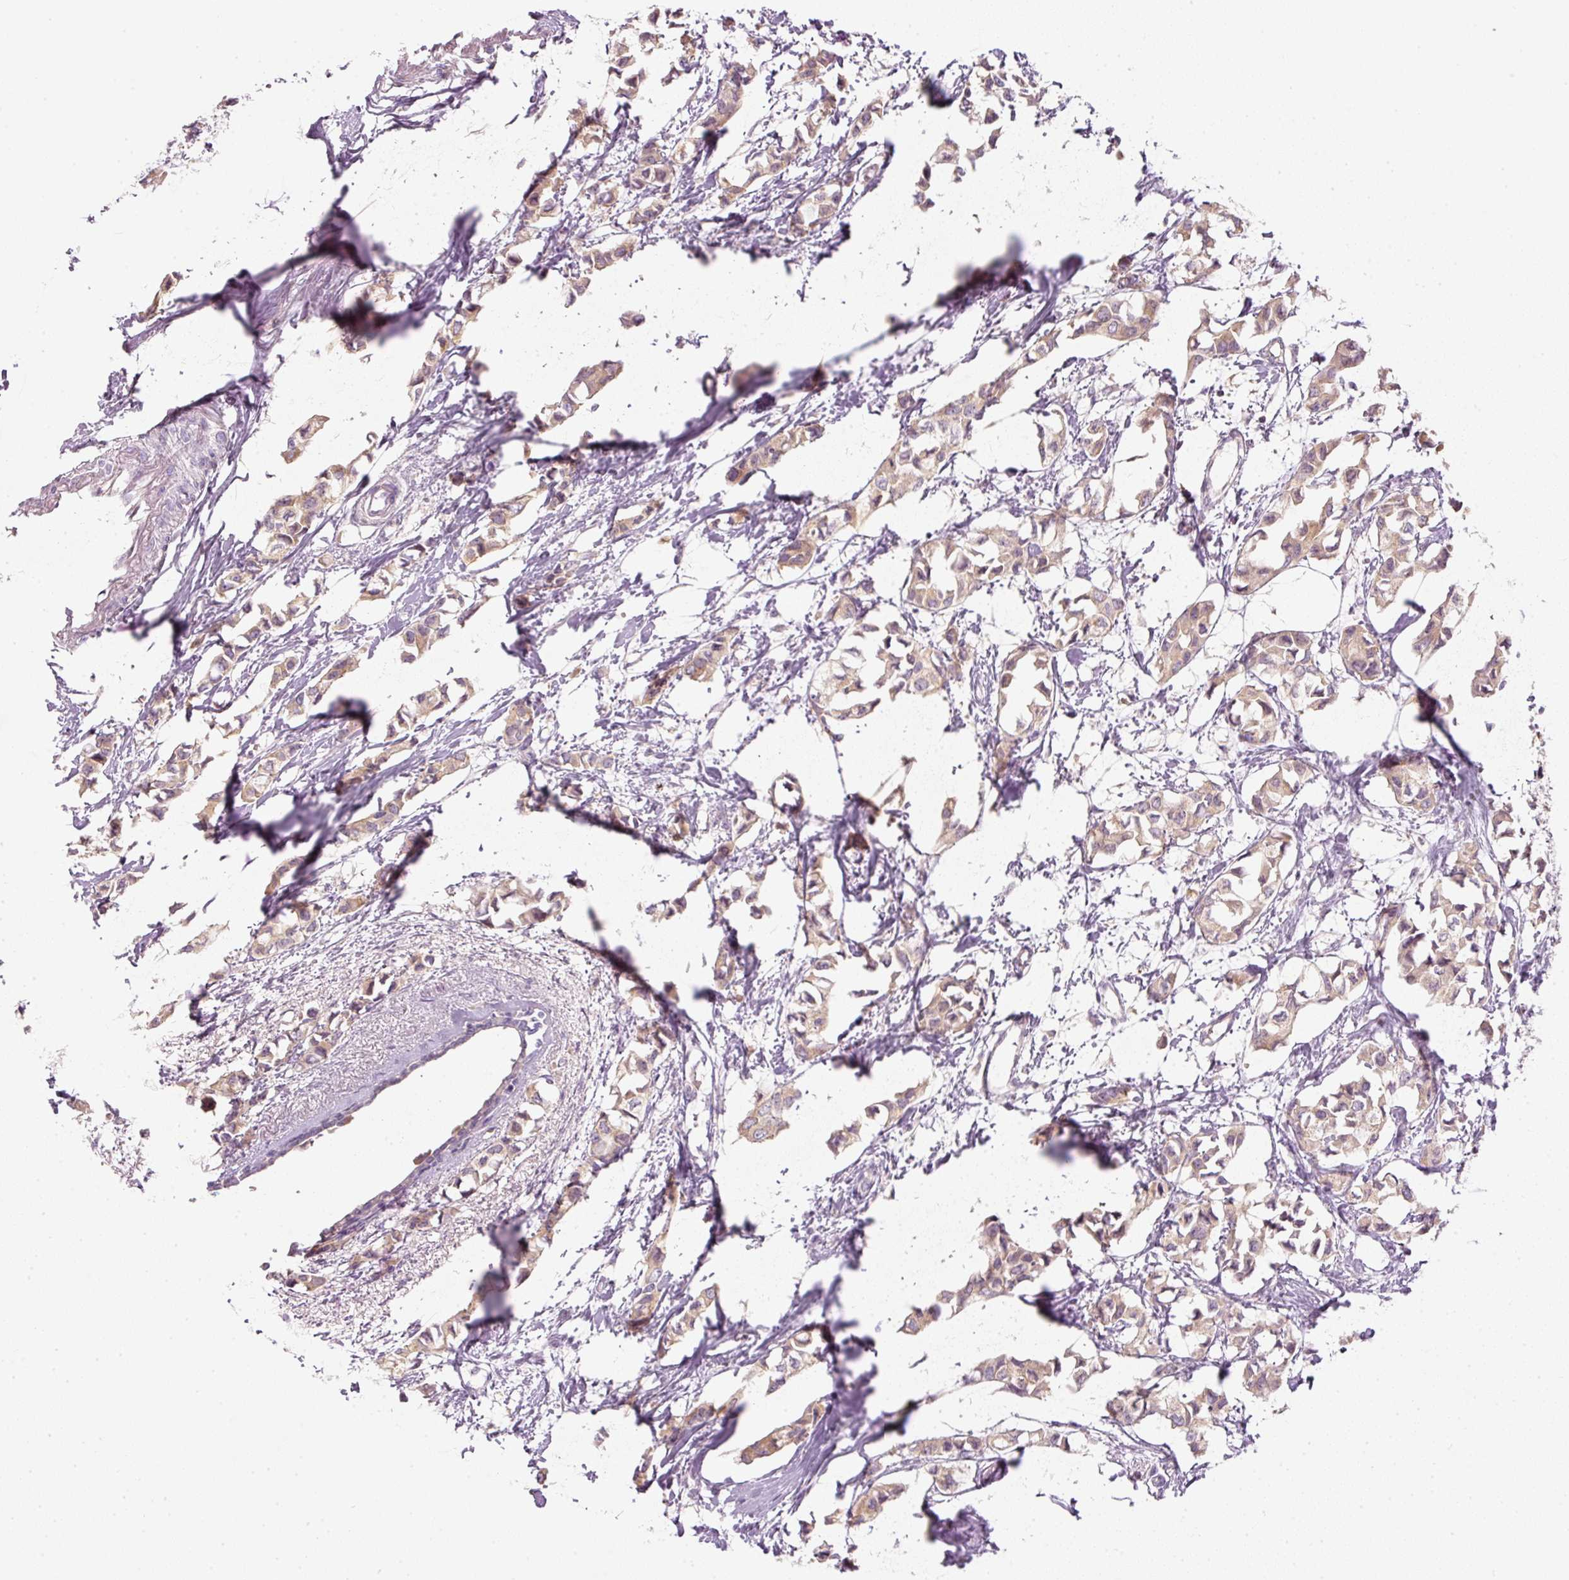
{"staining": {"intensity": "weak", "quantity": "25%-75%", "location": "cytoplasmic/membranous"}, "tissue": "breast cancer", "cell_type": "Tumor cells", "image_type": "cancer", "snomed": [{"axis": "morphology", "description": "Duct carcinoma"}, {"axis": "topography", "description": "Breast"}], "caption": "DAB (3,3'-diaminobenzidine) immunohistochemical staining of breast cancer (invasive ductal carcinoma) reveals weak cytoplasmic/membranous protein positivity in about 25%-75% of tumor cells. Nuclei are stained in blue.", "gene": "CTTNBP2", "patient": {"sex": "female", "age": 73}}